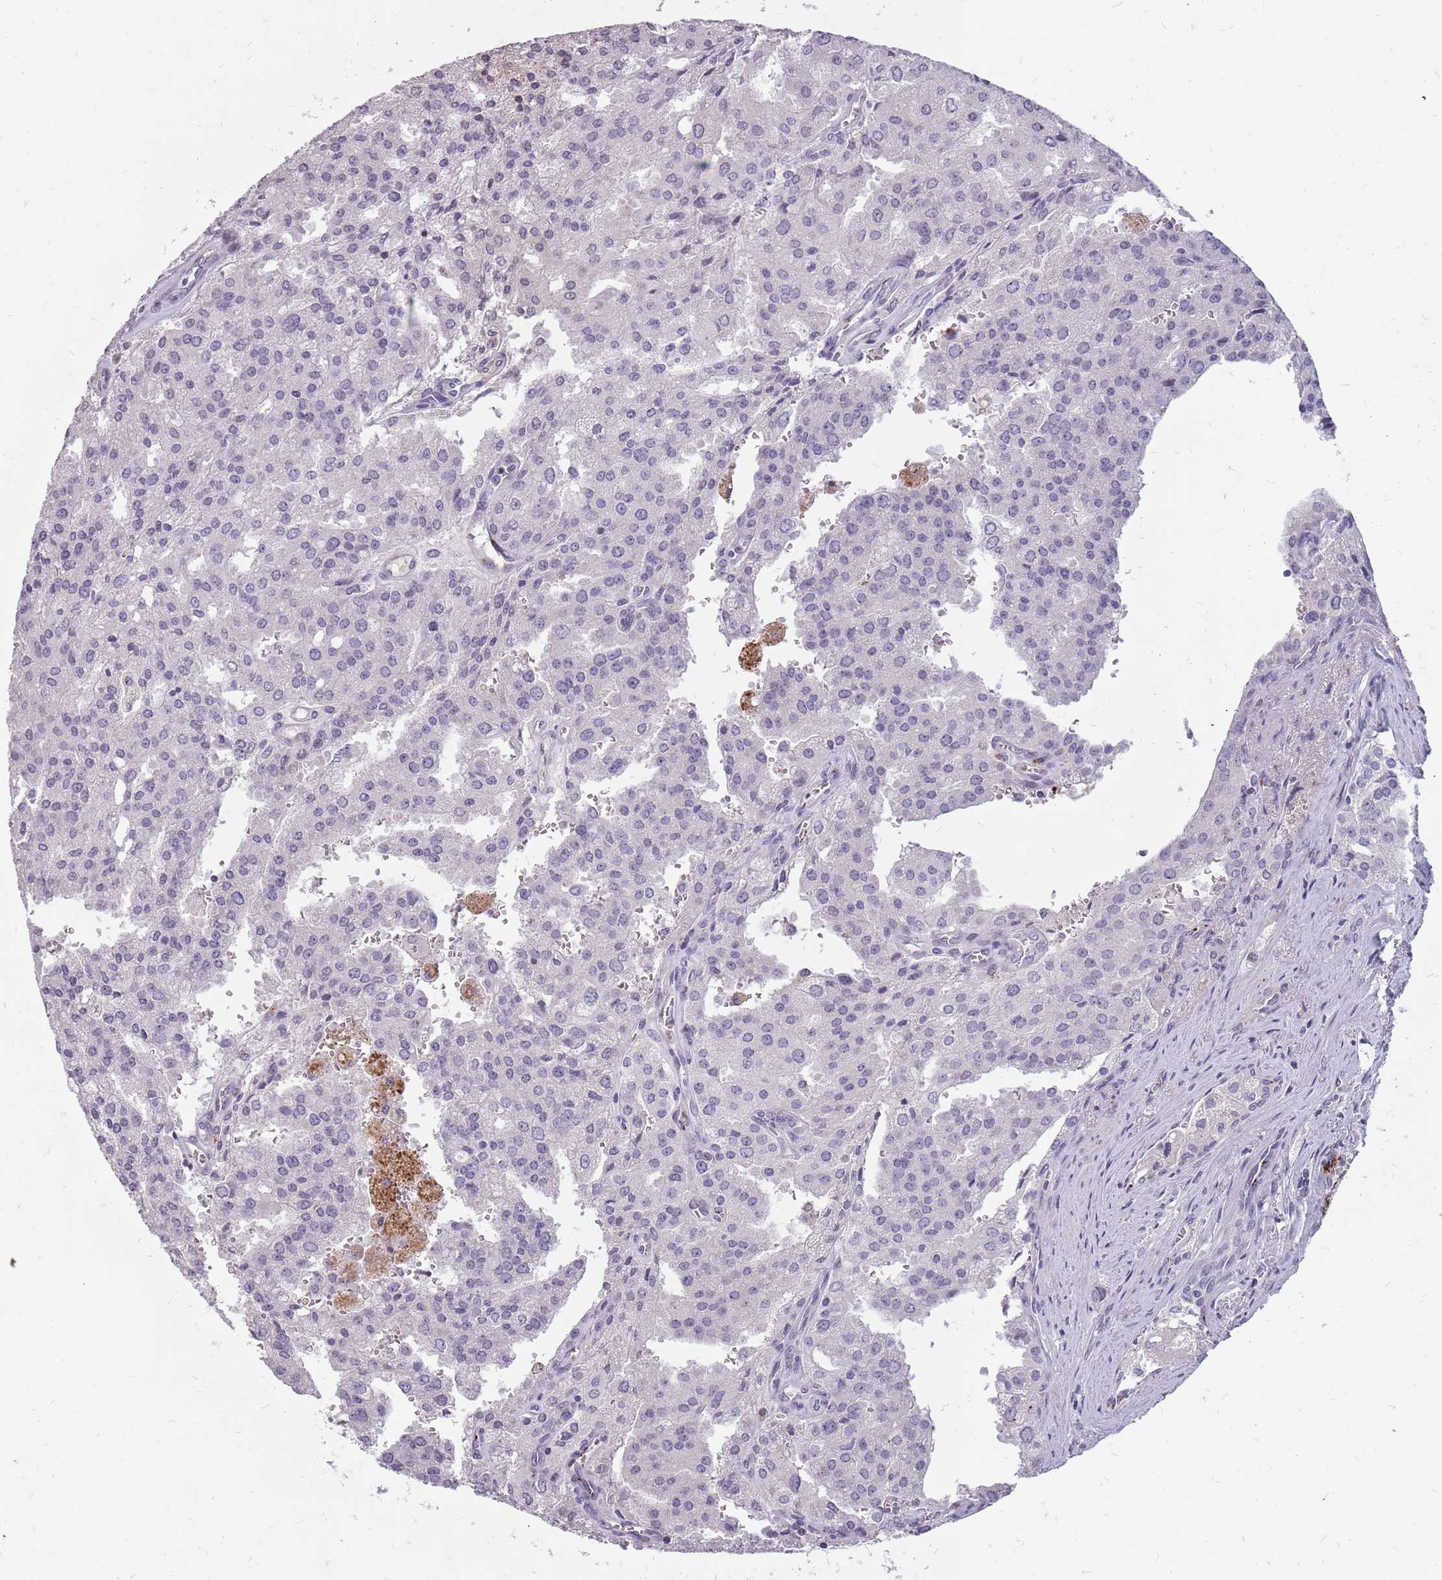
{"staining": {"intensity": "negative", "quantity": "none", "location": "none"}, "tissue": "prostate cancer", "cell_type": "Tumor cells", "image_type": "cancer", "snomed": [{"axis": "morphology", "description": "Adenocarcinoma, High grade"}, {"axis": "topography", "description": "Prostate"}], "caption": "This is a image of IHC staining of prostate cancer, which shows no staining in tumor cells. Nuclei are stained in blue.", "gene": "NEK6", "patient": {"sex": "male", "age": 68}}